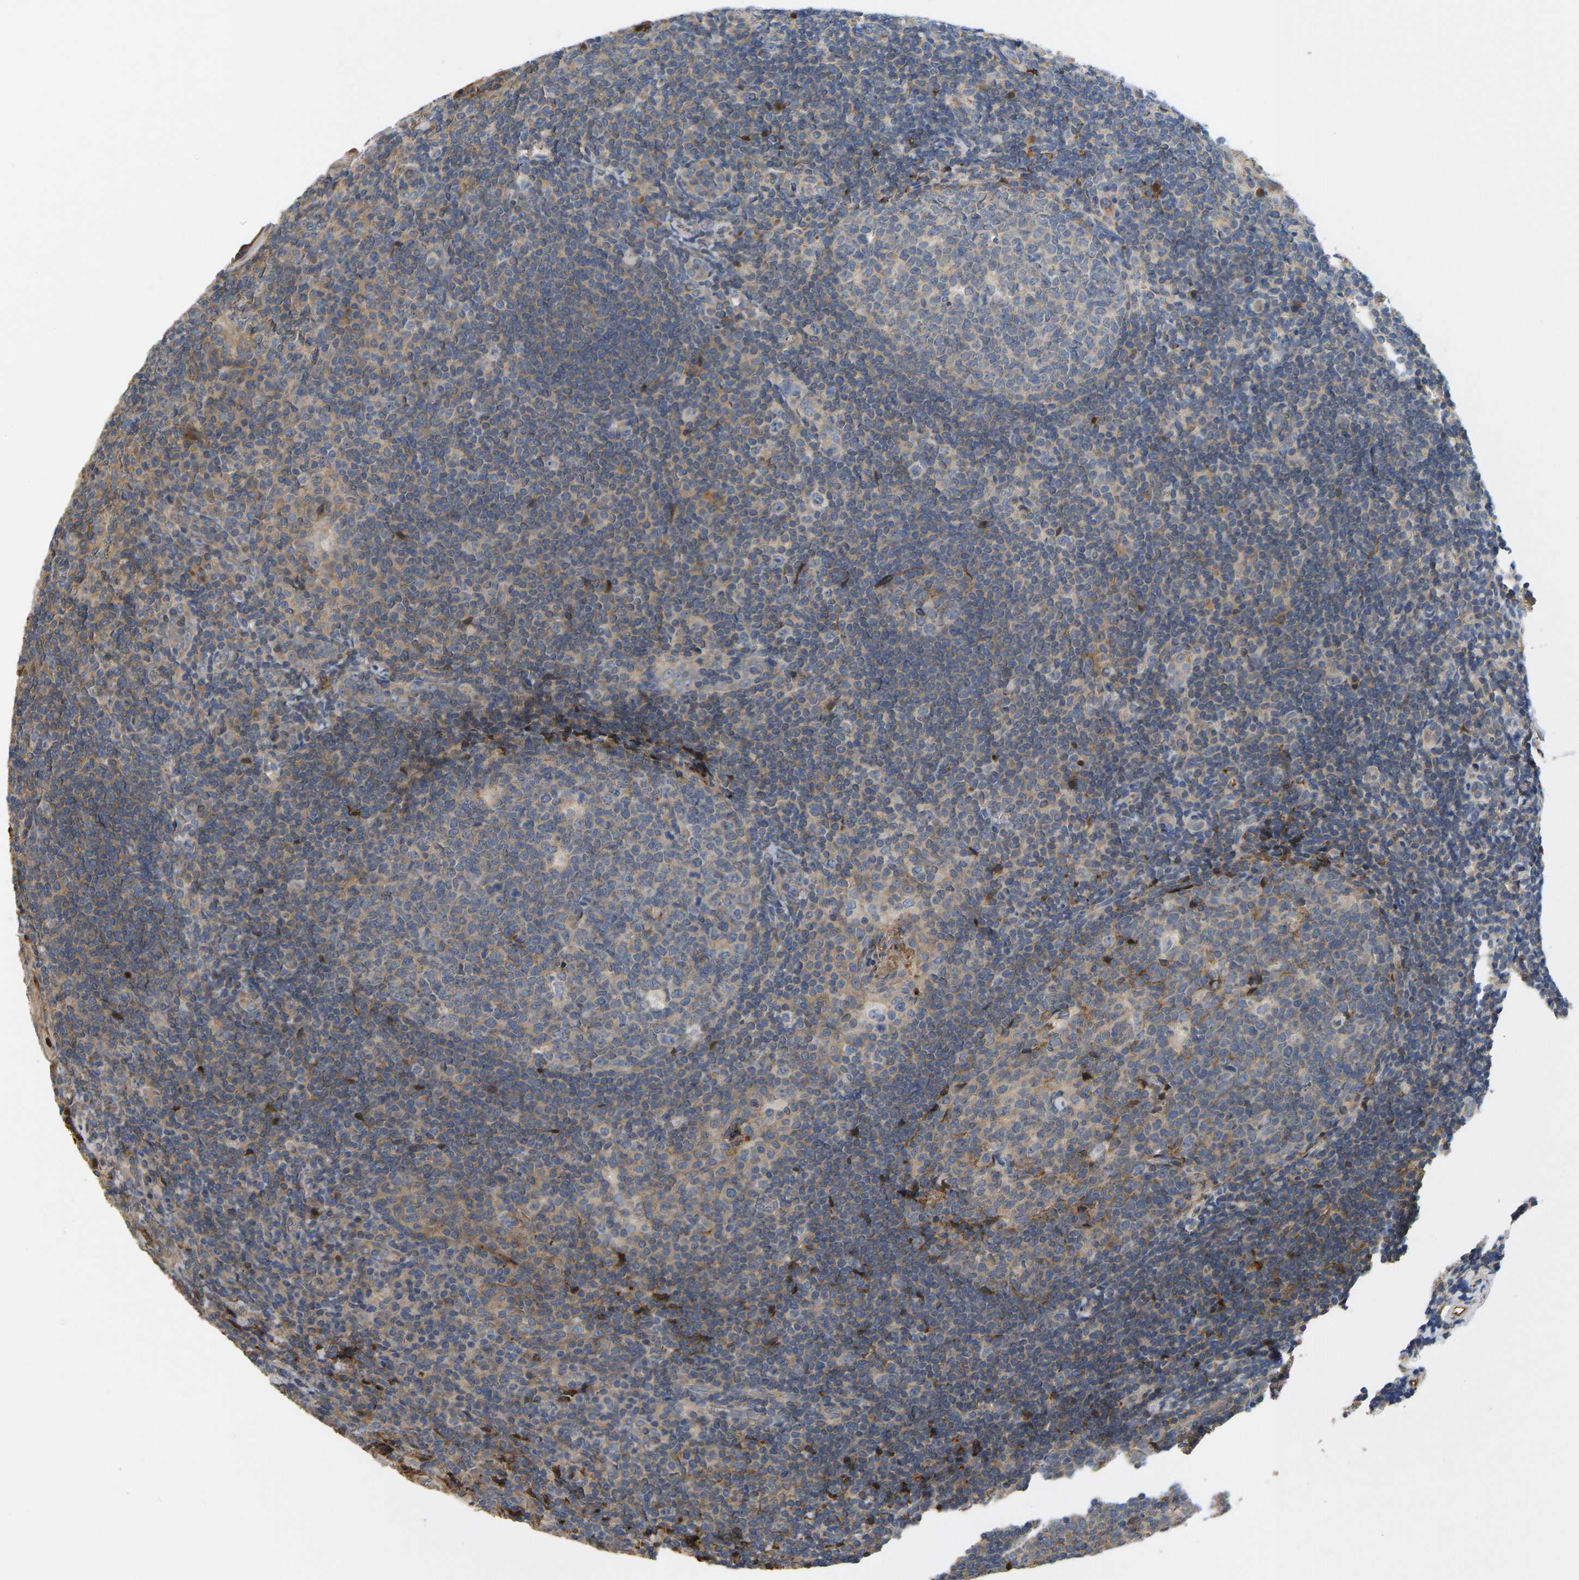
{"staining": {"intensity": "weak", "quantity": "25%-75%", "location": "cytoplasmic/membranous"}, "tissue": "tonsil", "cell_type": "Germinal center cells", "image_type": "normal", "snomed": [{"axis": "morphology", "description": "Normal tissue, NOS"}, {"axis": "topography", "description": "Tonsil"}], "caption": "Brown immunohistochemical staining in normal tonsil exhibits weak cytoplasmic/membranous staining in approximately 25%-75% of germinal center cells.", "gene": "VCPKMT", "patient": {"sex": "male", "age": 37}}